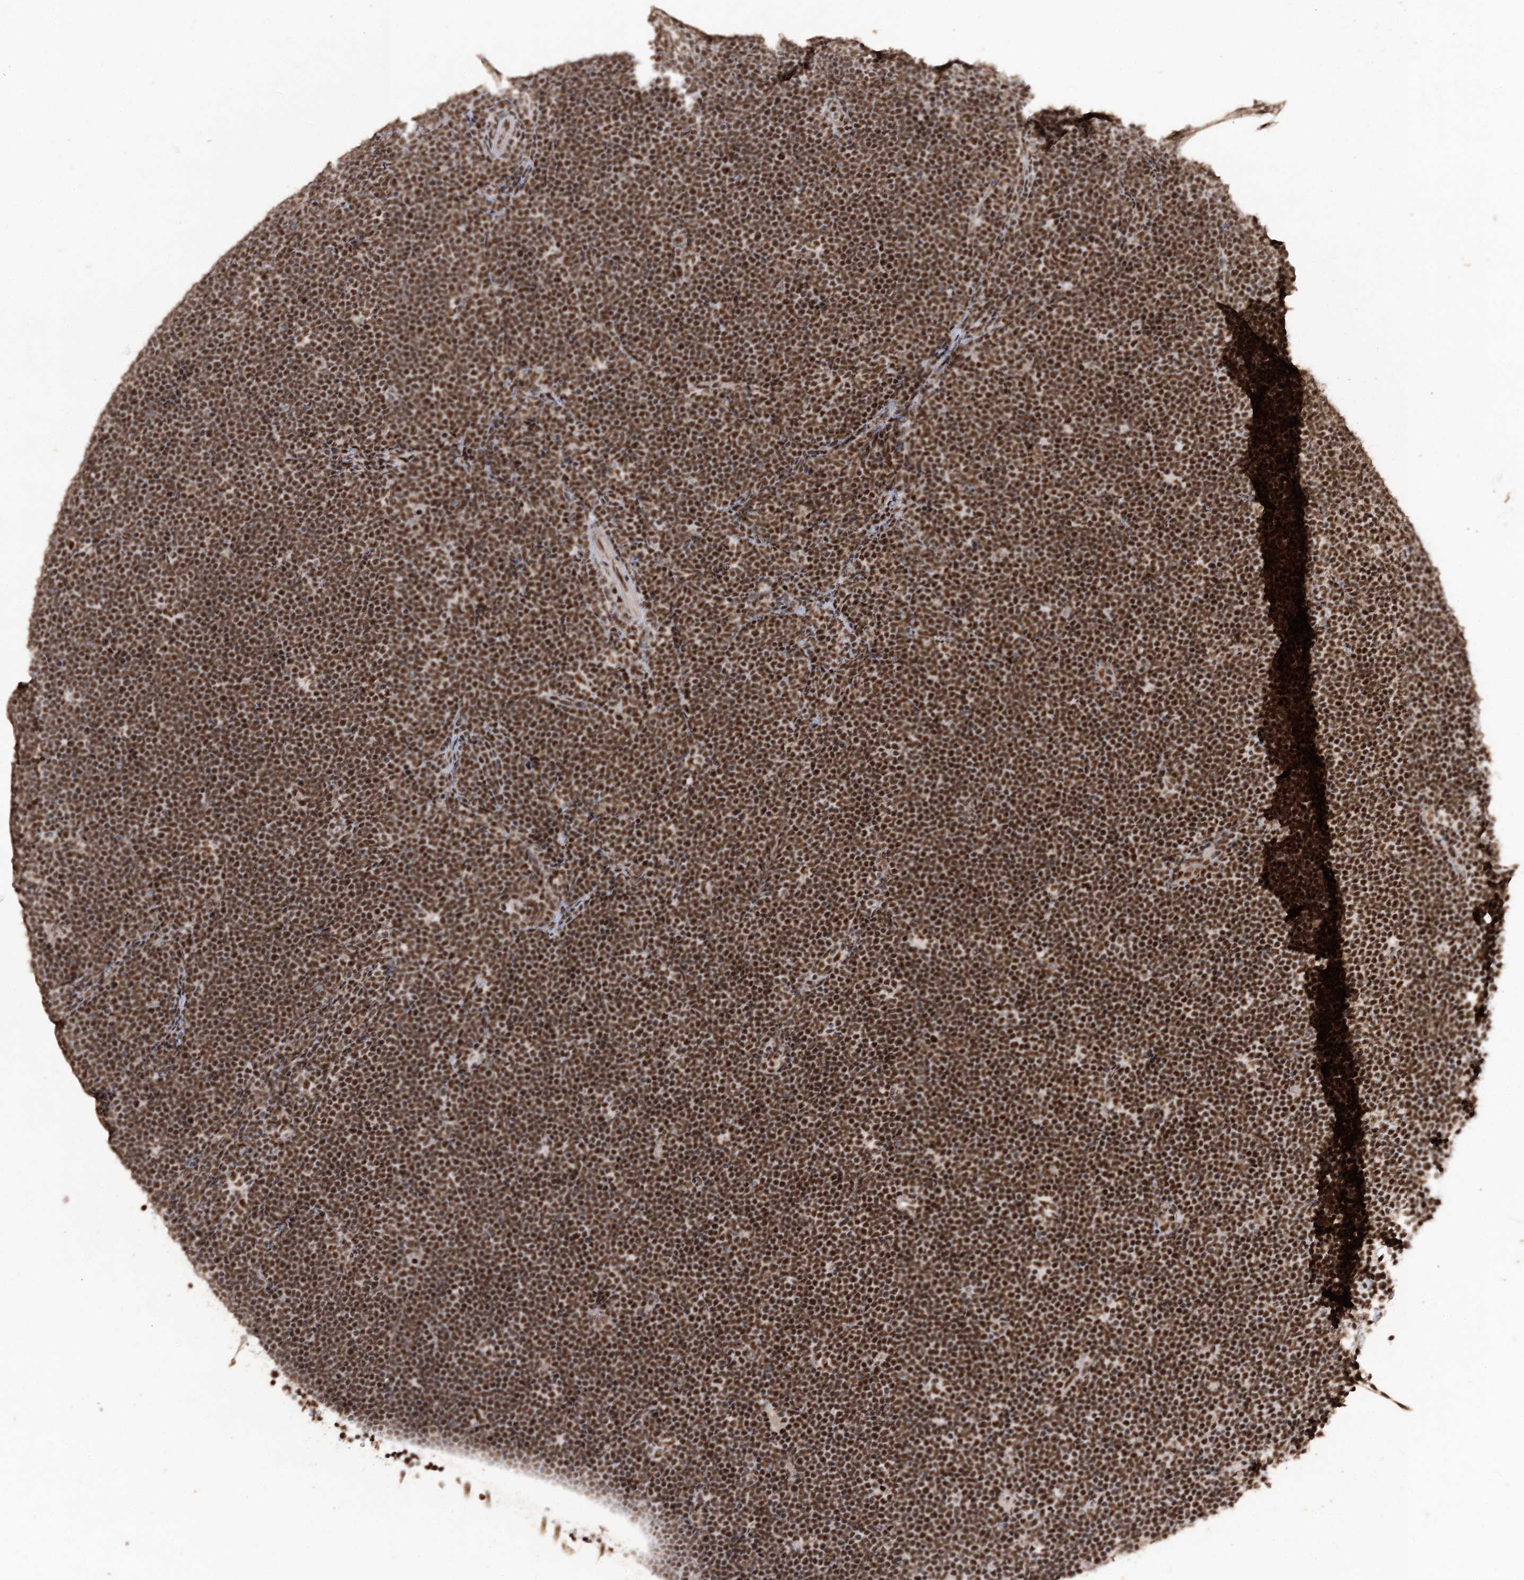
{"staining": {"intensity": "strong", "quantity": ">75%", "location": "nuclear"}, "tissue": "lymphoma", "cell_type": "Tumor cells", "image_type": "cancer", "snomed": [{"axis": "morphology", "description": "Malignant lymphoma, non-Hodgkin's type, High grade"}, {"axis": "topography", "description": "Lymph node"}], "caption": "DAB (3,3'-diaminobenzidine) immunohistochemical staining of human malignant lymphoma, non-Hodgkin's type (high-grade) demonstrates strong nuclear protein staining in about >75% of tumor cells. (DAB (3,3'-diaminobenzidine) = brown stain, brightfield microscopy at high magnification).", "gene": "U2SURP", "patient": {"sex": "male", "age": 13}}